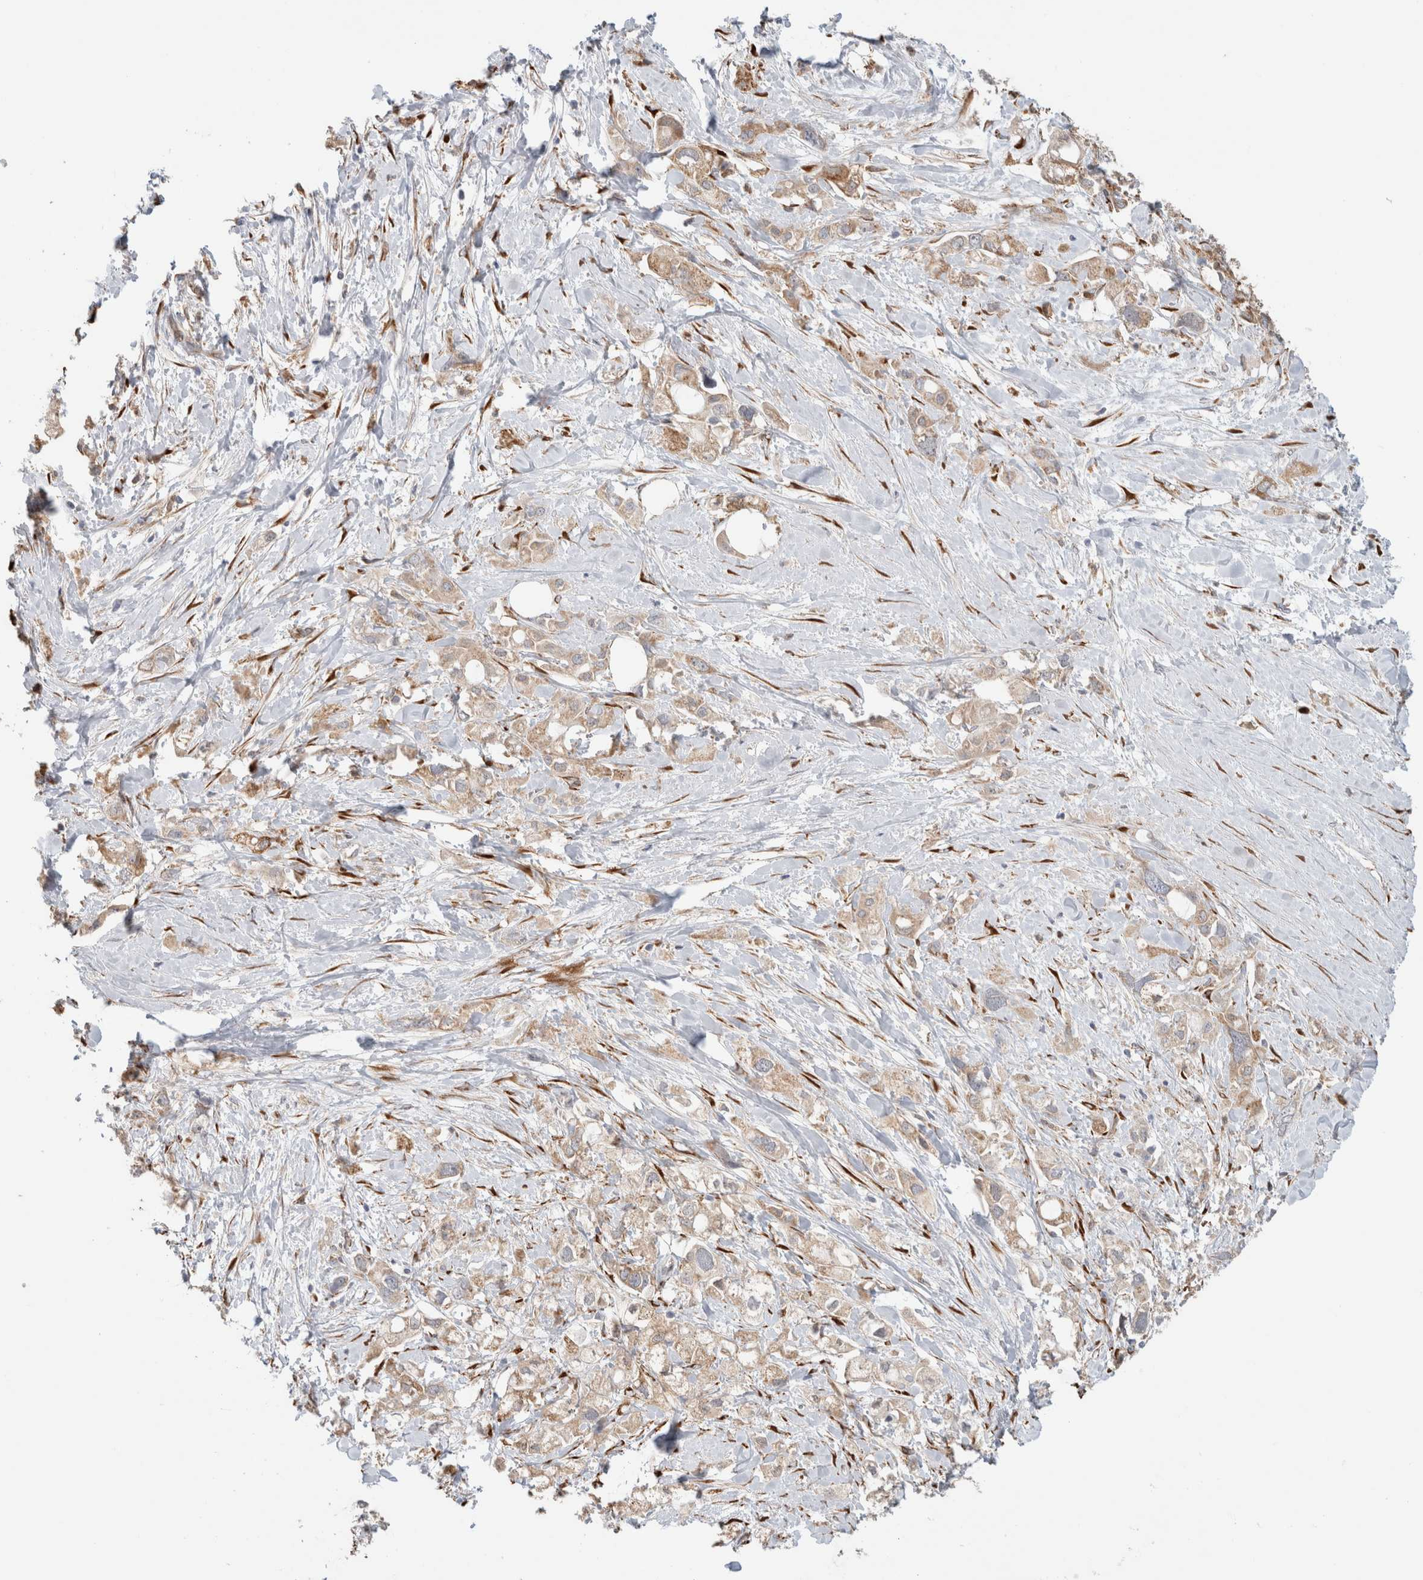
{"staining": {"intensity": "weak", "quantity": ">75%", "location": "cytoplasmic/membranous"}, "tissue": "pancreatic cancer", "cell_type": "Tumor cells", "image_type": "cancer", "snomed": [{"axis": "morphology", "description": "Adenocarcinoma, NOS"}, {"axis": "topography", "description": "Pancreas"}], "caption": "A low amount of weak cytoplasmic/membranous staining is present in about >75% of tumor cells in pancreatic adenocarcinoma tissue.", "gene": "P4HA1", "patient": {"sex": "female", "age": 56}}